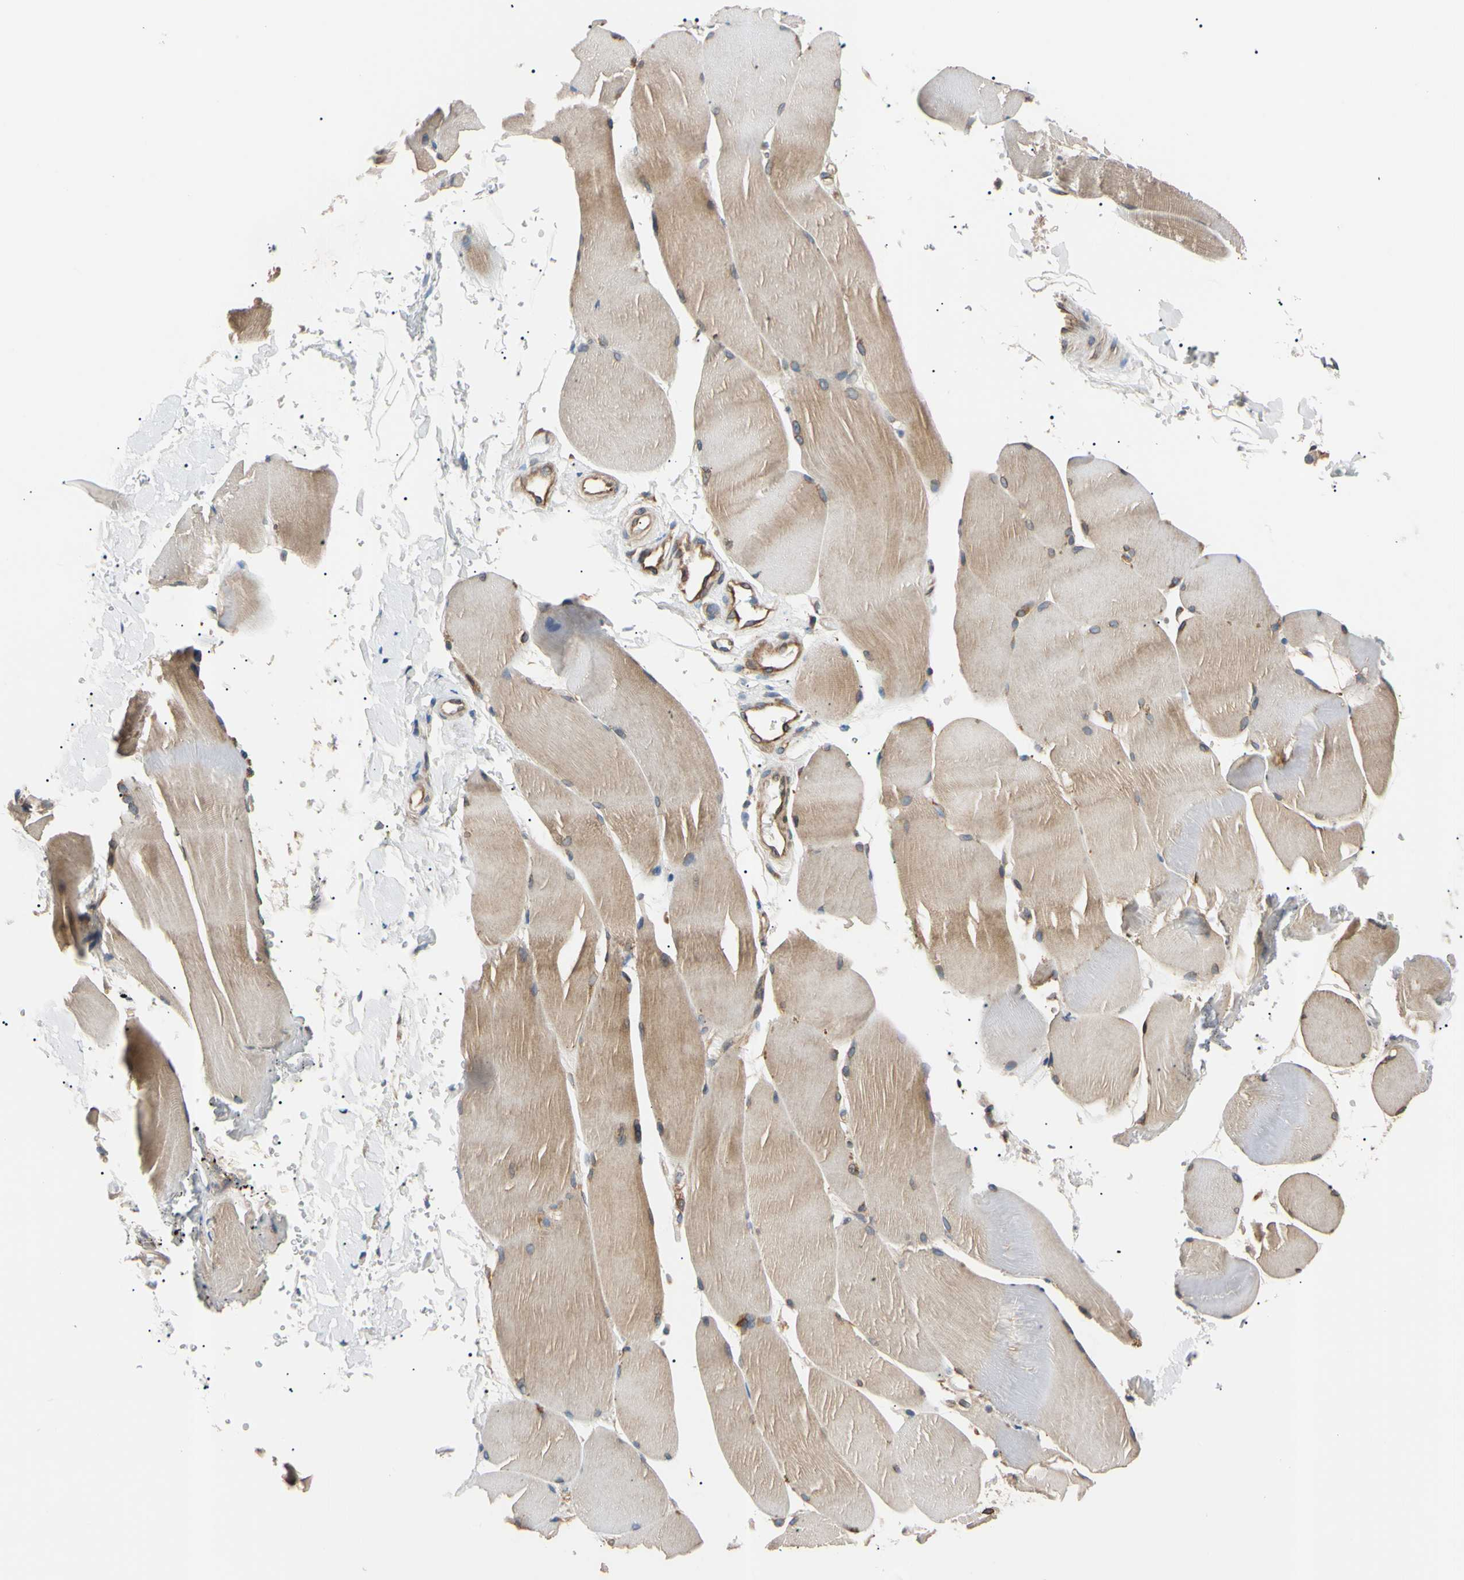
{"staining": {"intensity": "moderate", "quantity": ">75%", "location": "cytoplasmic/membranous"}, "tissue": "skeletal muscle", "cell_type": "Myocytes", "image_type": "normal", "snomed": [{"axis": "morphology", "description": "Normal tissue, NOS"}, {"axis": "topography", "description": "Skin"}, {"axis": "topography", "description": "Skeletal muscle"}], "caption": "Protein analysis of benign skeletal muscle shows moderate cytoplasmic/membranous expression in approximately >75% of myocytes.", "gene": "VAPA", "patient": {"sex": "male", "age": 83}}